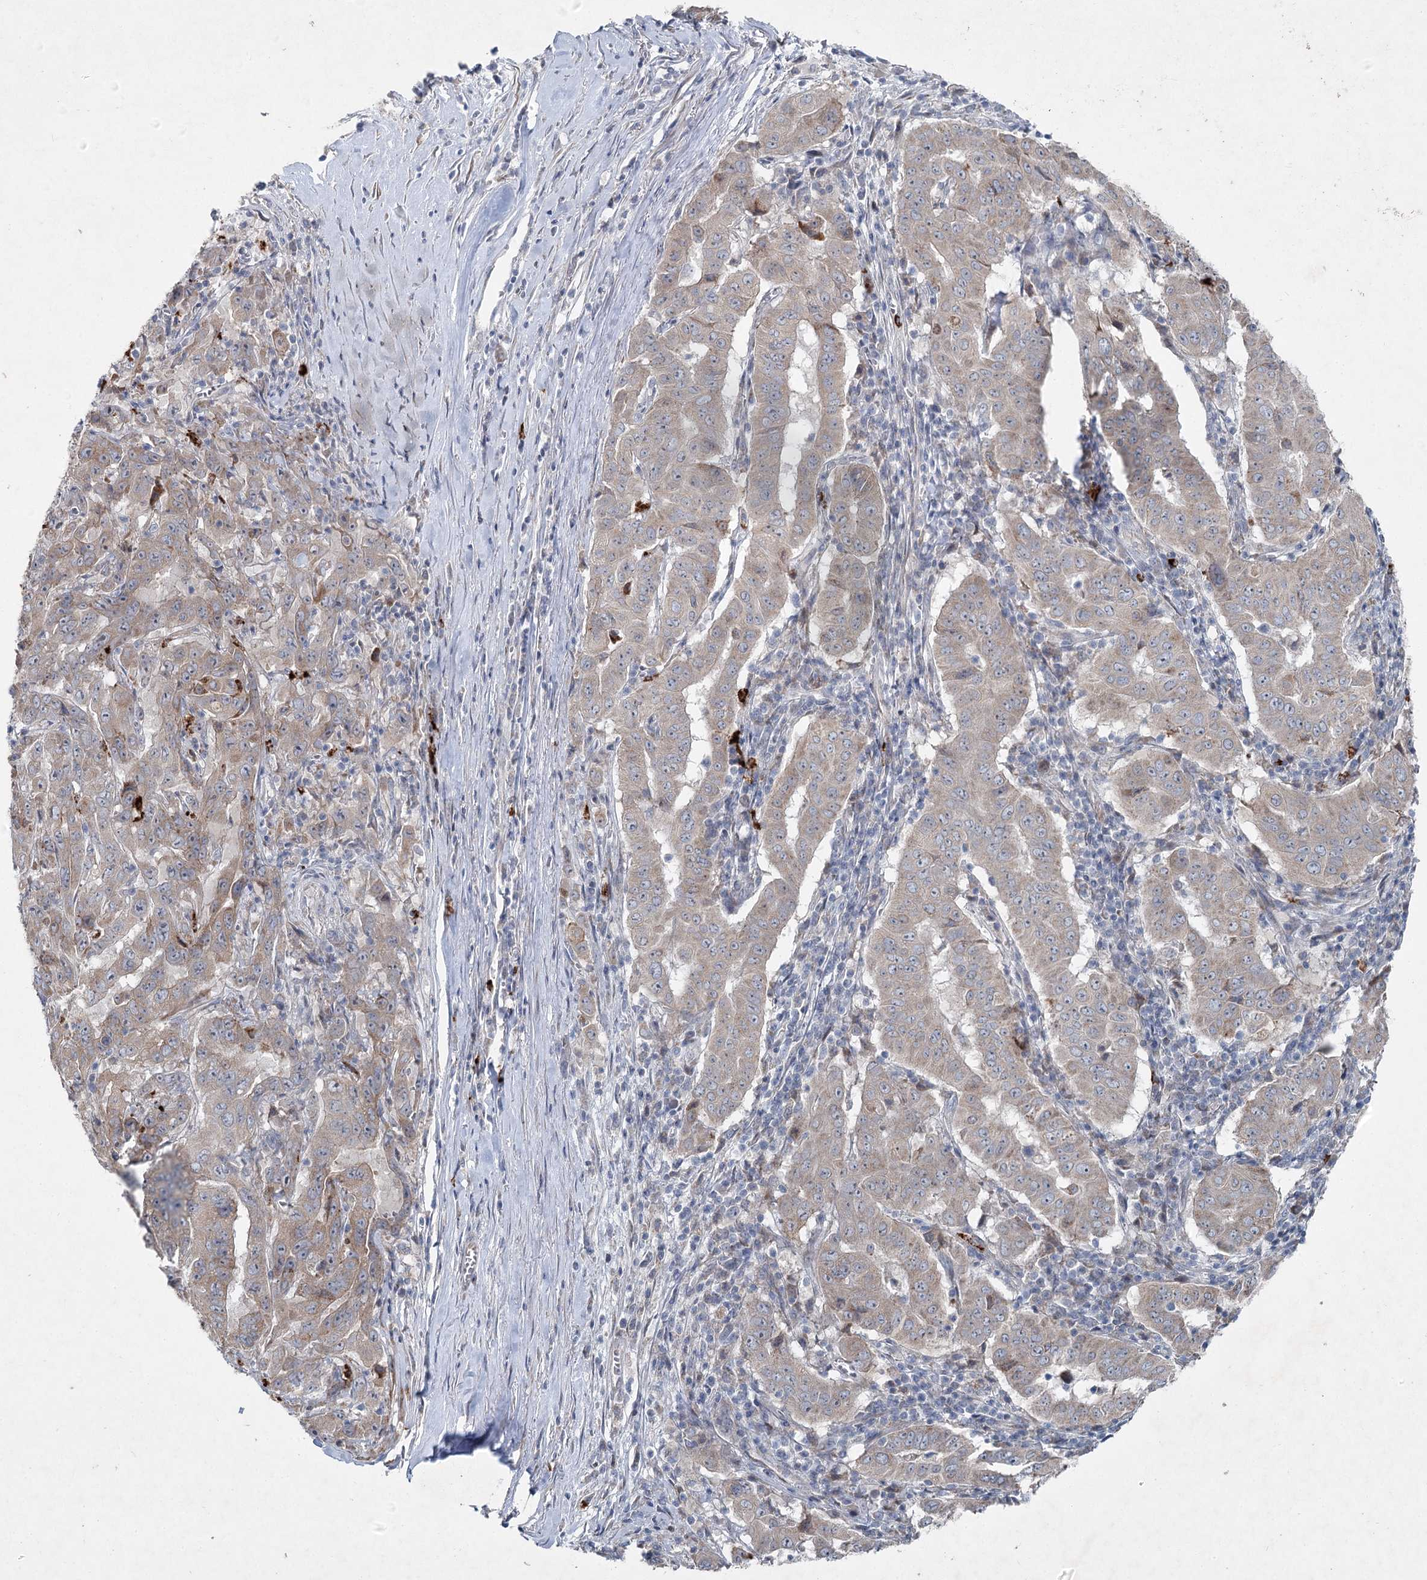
{"staining": {"intensity": "weak", "quantity": "<25%", "location": "cytoplasmic/membranous"}, "tissue": "pancreatic cancer", "cell_type": "Tumor cells", "image_type": "cancer", "snomed": [{"axis": "morphology", "description": "Adenocarcinoma, NOS"}, {"axis": "topography", "description": "Pancreas"}], "caption": "Protein analysis of pancreatic cancer demonstrates no significant positivity in tumor cells.", "gene": "PLA2G12A", "patient": {"sex": "male", "age": 63}}